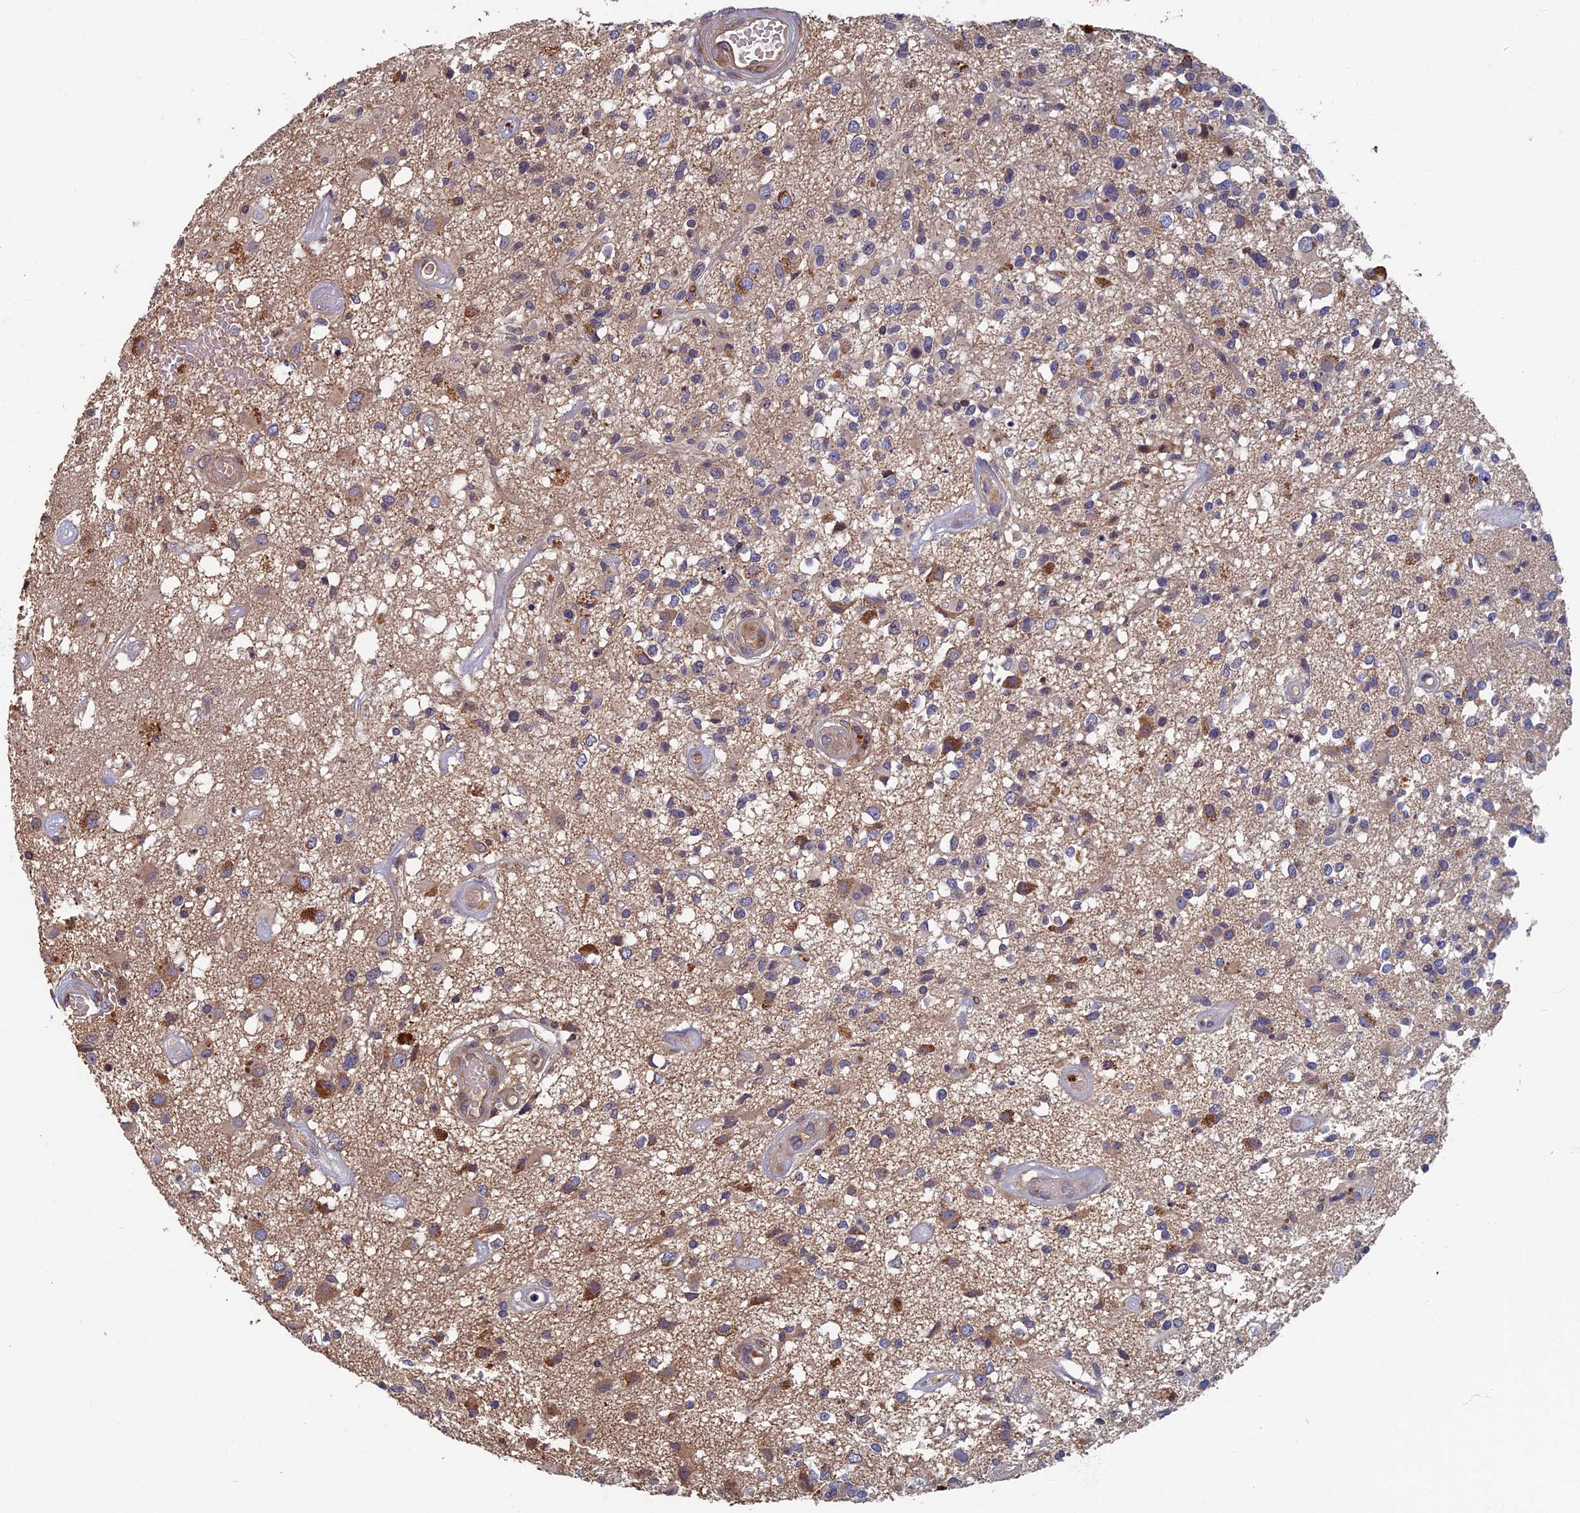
{"staining": {"intensity": "weak", "quantity": "<25%", "location": "cytoplasmic/membranous"}, "tissue": "glioma", "cell_type": "Tumor cells", "image_type": "cancer", "snomed": [{"axis": "morphology", "description": "Glioma, malignant, High grade"}, {"axis": "morphology", "description": "Glioblastoma, NOS"}, {"axis": "topography", "description": "Brain"}], "caption": "An immunohistochemistry photomicrograph of glioma is shown. There is no staining in tumor cells of glioma. (DAB IHC with hematoxylin counter stain).", "gene": "TNK2", "patient": {"sex": "male", "age": 60}}